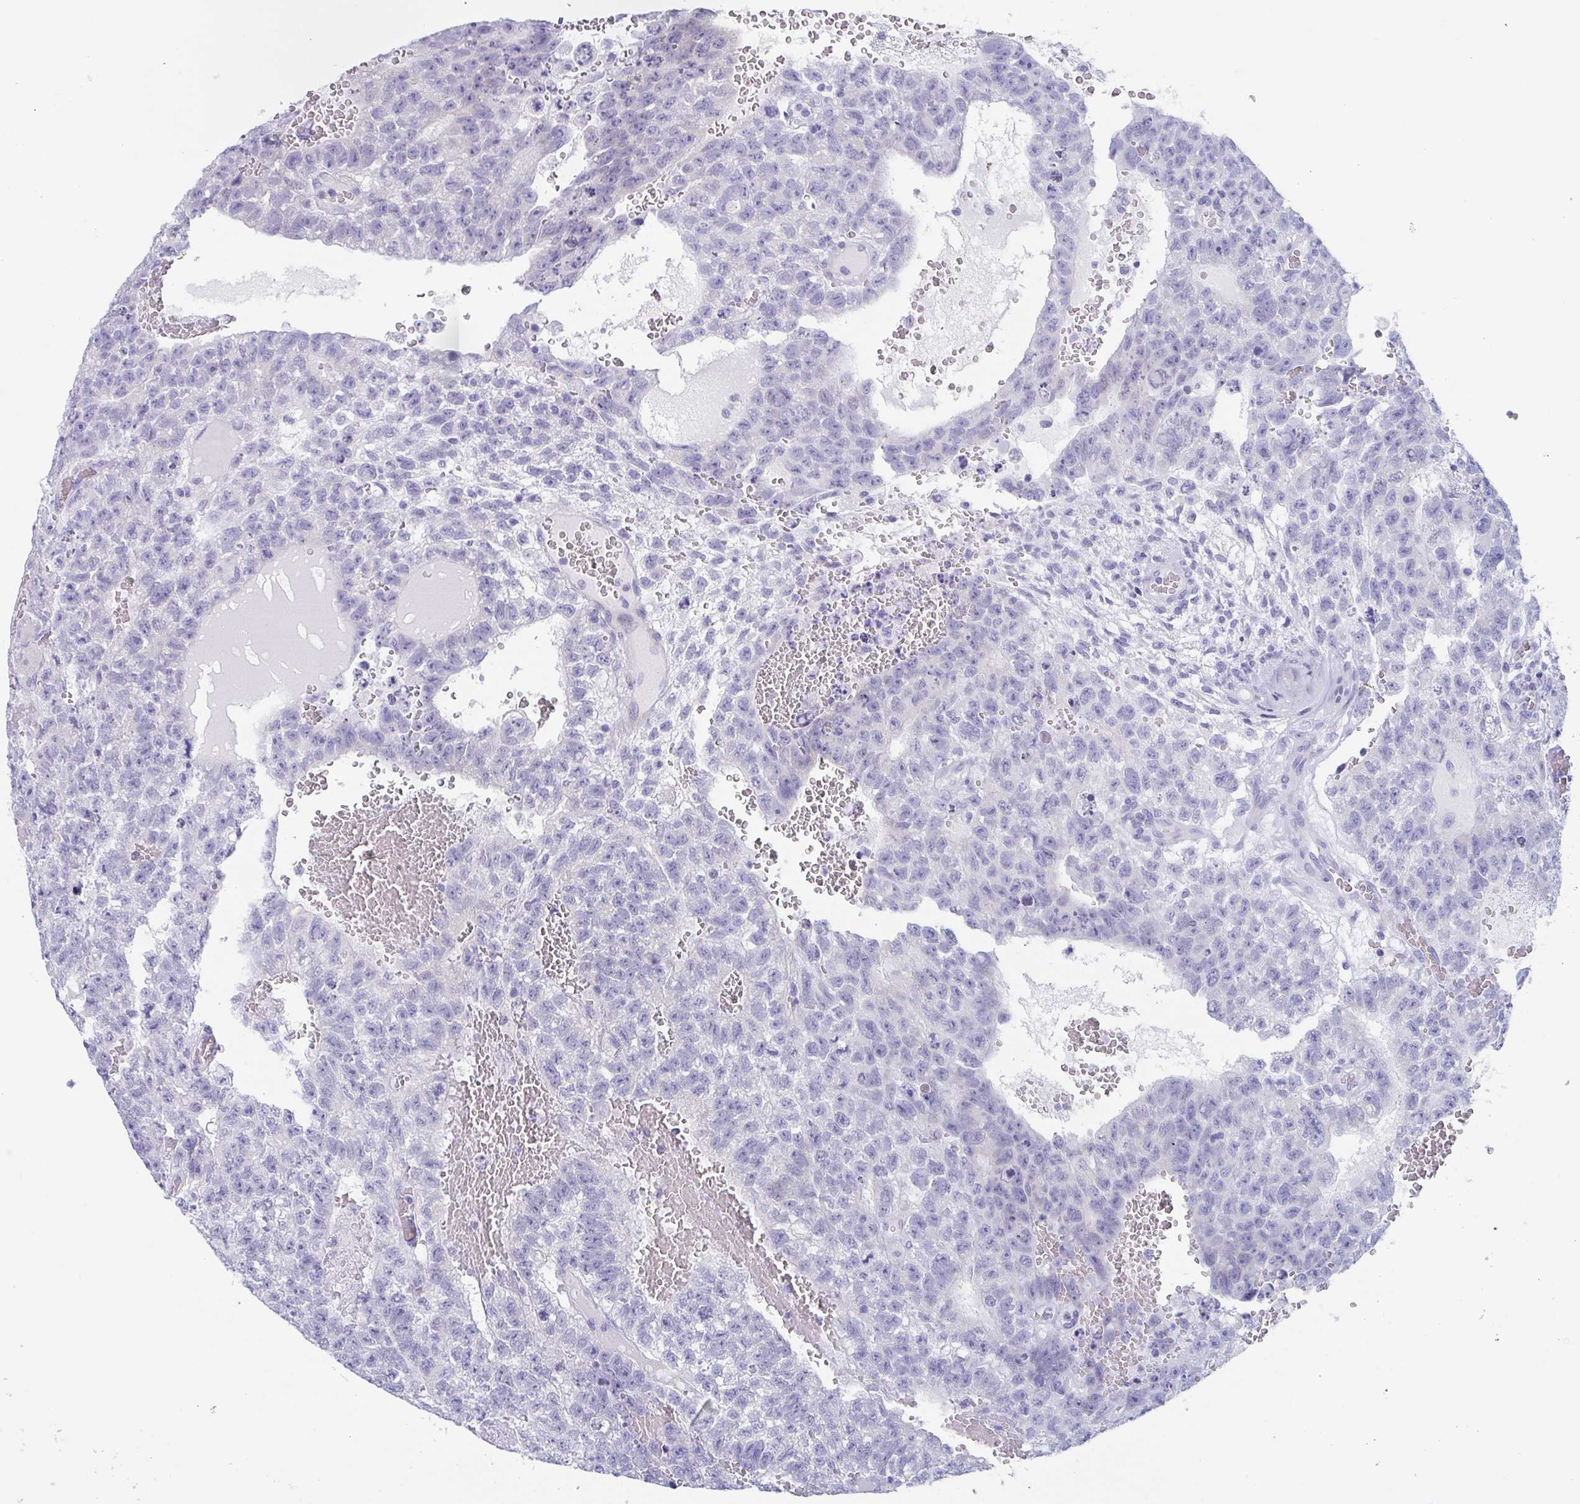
{"staining": {"intensity": "negative", "quantity": "none", "location": "none"}, "tissue": "testis cancer", "cell_type": "Tumor cells", "image_type": "cancer", "snomed": [{"axis": "morphology", "description": "Carcinoma, Embryonal, NOS"}, {"axis": "topography", "description": "Testis"}], "caption": "This image is of testis embryonal carcinoma stained with IHC to label a protein in brown with the nuclei are counter-stained blue. There is no positivity in tumor cells.", "gene": "ZPBP", "patient": {"sex": "male", "age": 26}}